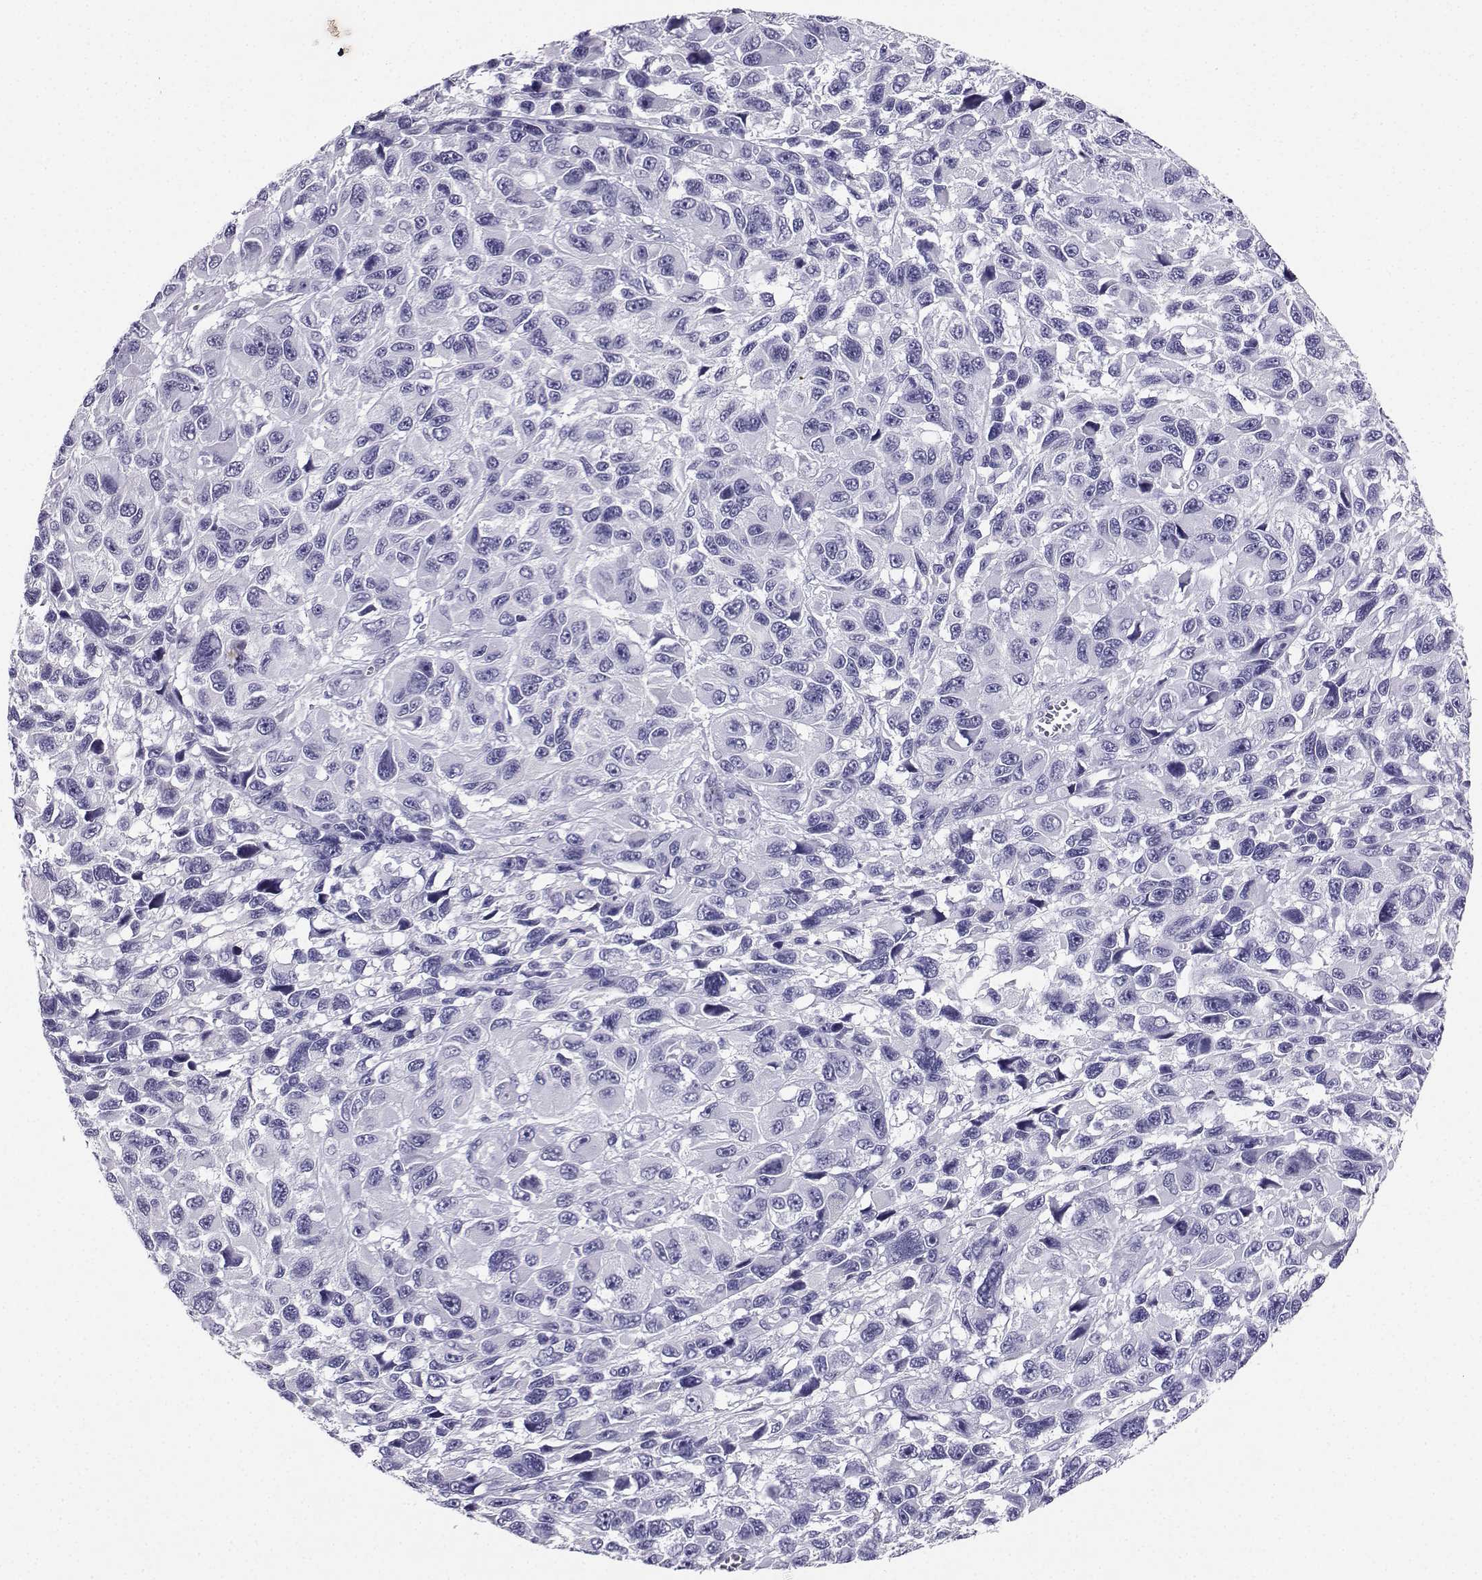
{"staining": {"intensity": "negative", "quantity": "none", "location": "none"}, "tissue": "melanoma", "cell_type": "Tumor cells", "image_type": "cancer", "snomed": [{"axis": "morphology", "description": "Malignant melanoma, NOS"}, {"axis": "topography", "description": "Skin"}], "caption": "There is no significant expression in tumor cells of malignant melanoma.", "gene": "GRIK4", "patient": {"sex": "male", "age": 53}}